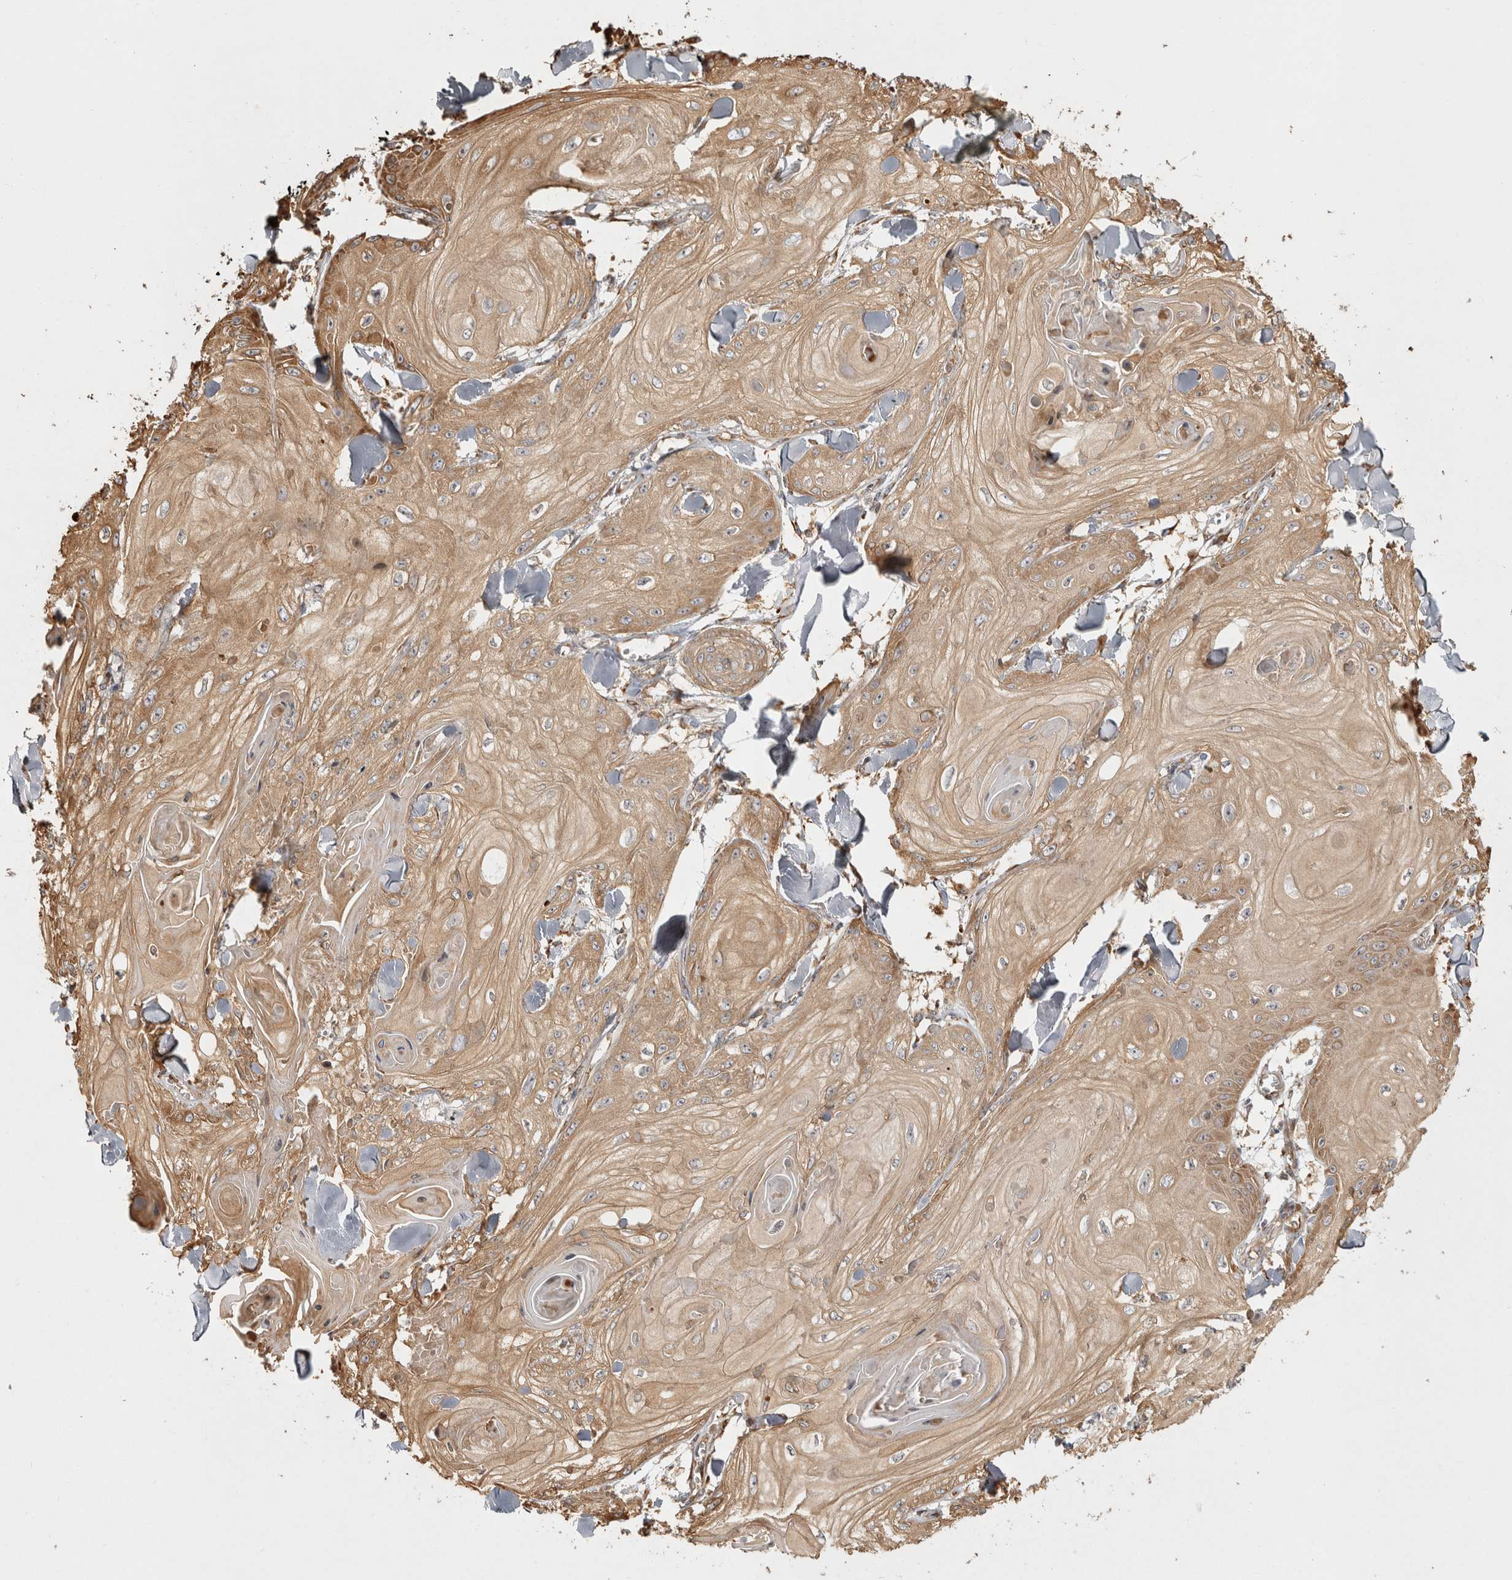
{"staining": {"intensity": "moderate", "quantity": ">75%", "location": "cytoplasmic/membranous"}, "tissue": "skin cancer", "cell_type": "Tumor cells", "image_type": "cancer", "snomed": [{"axis": "morphology", "description": "Squamous cell carcinoma, NOS"}, {"axis": "topography", "description": "Skin"}], "caption": "Human skin squamous cell carcinoma stained with a brown dye reveals moderate cytoplasmic/membranous positive expression in about >75% of tumor cells.", "gene": "CAMSAP2", "patient": {"sex": "male", "age": 74}}